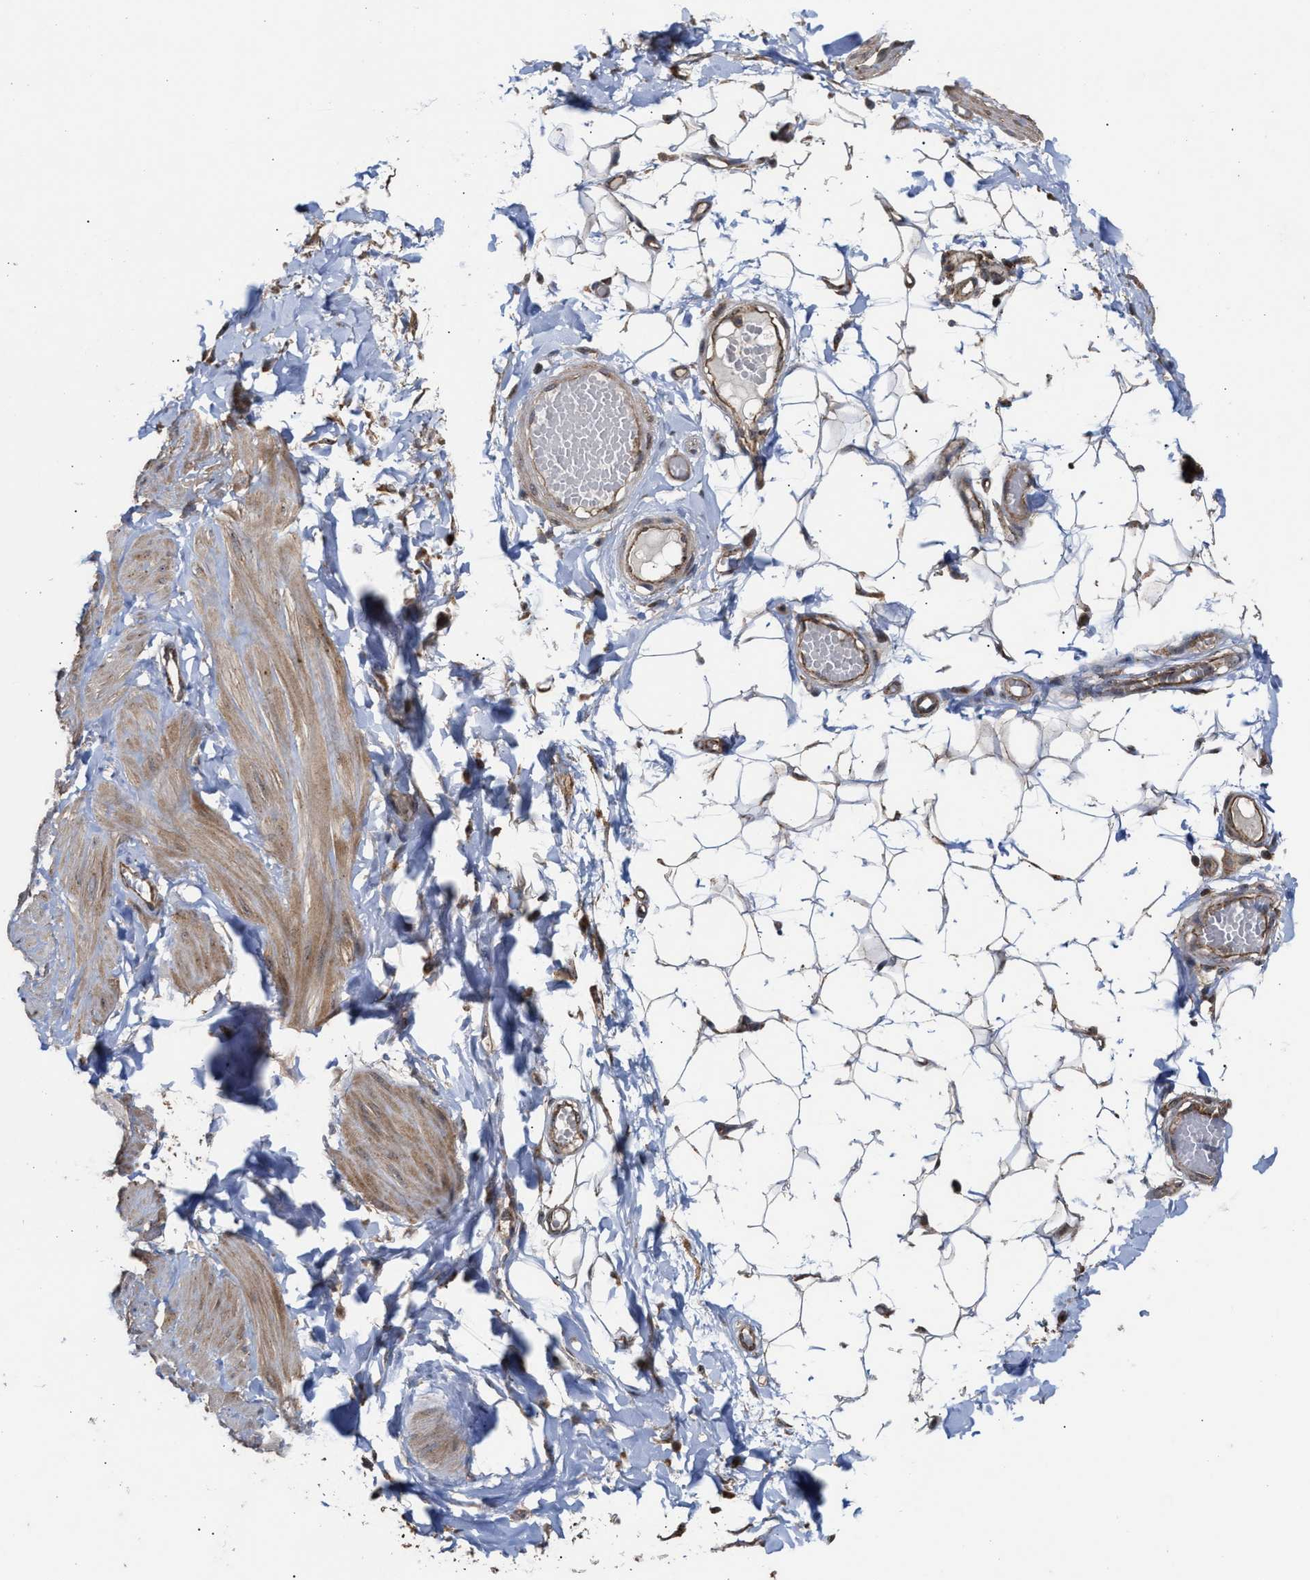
{"staining": {"intensity": "moderate", "quantity": ">75%", "location": "cytoplasmic/membranous"}, "tissue": "adipose tissue", "cell_type": "Adipocytes", "image_type": "normal", "snomed": [{"axis": "morphology", "description": "Normal tissue, NOS"}, {"axis": "topography", "description": "Adipose tissue"}, {"axis": "topography", "description": "Vascular tissue"}, {"axis": "topography", "description": "Peripheral nerve tissue"}], "caption": "DAB immunohistochemical staining of normal human adipose tissue shows moderate cytoplasmic/membranous protein staining in approximately >75% of adipocytes. (Stains: DAB in brown, nuclei in blue, Microscopy: brightfield microscopy at high magnification).", "gene": "EXOSC2", "patient": {"sex": "male", "age": 25}}